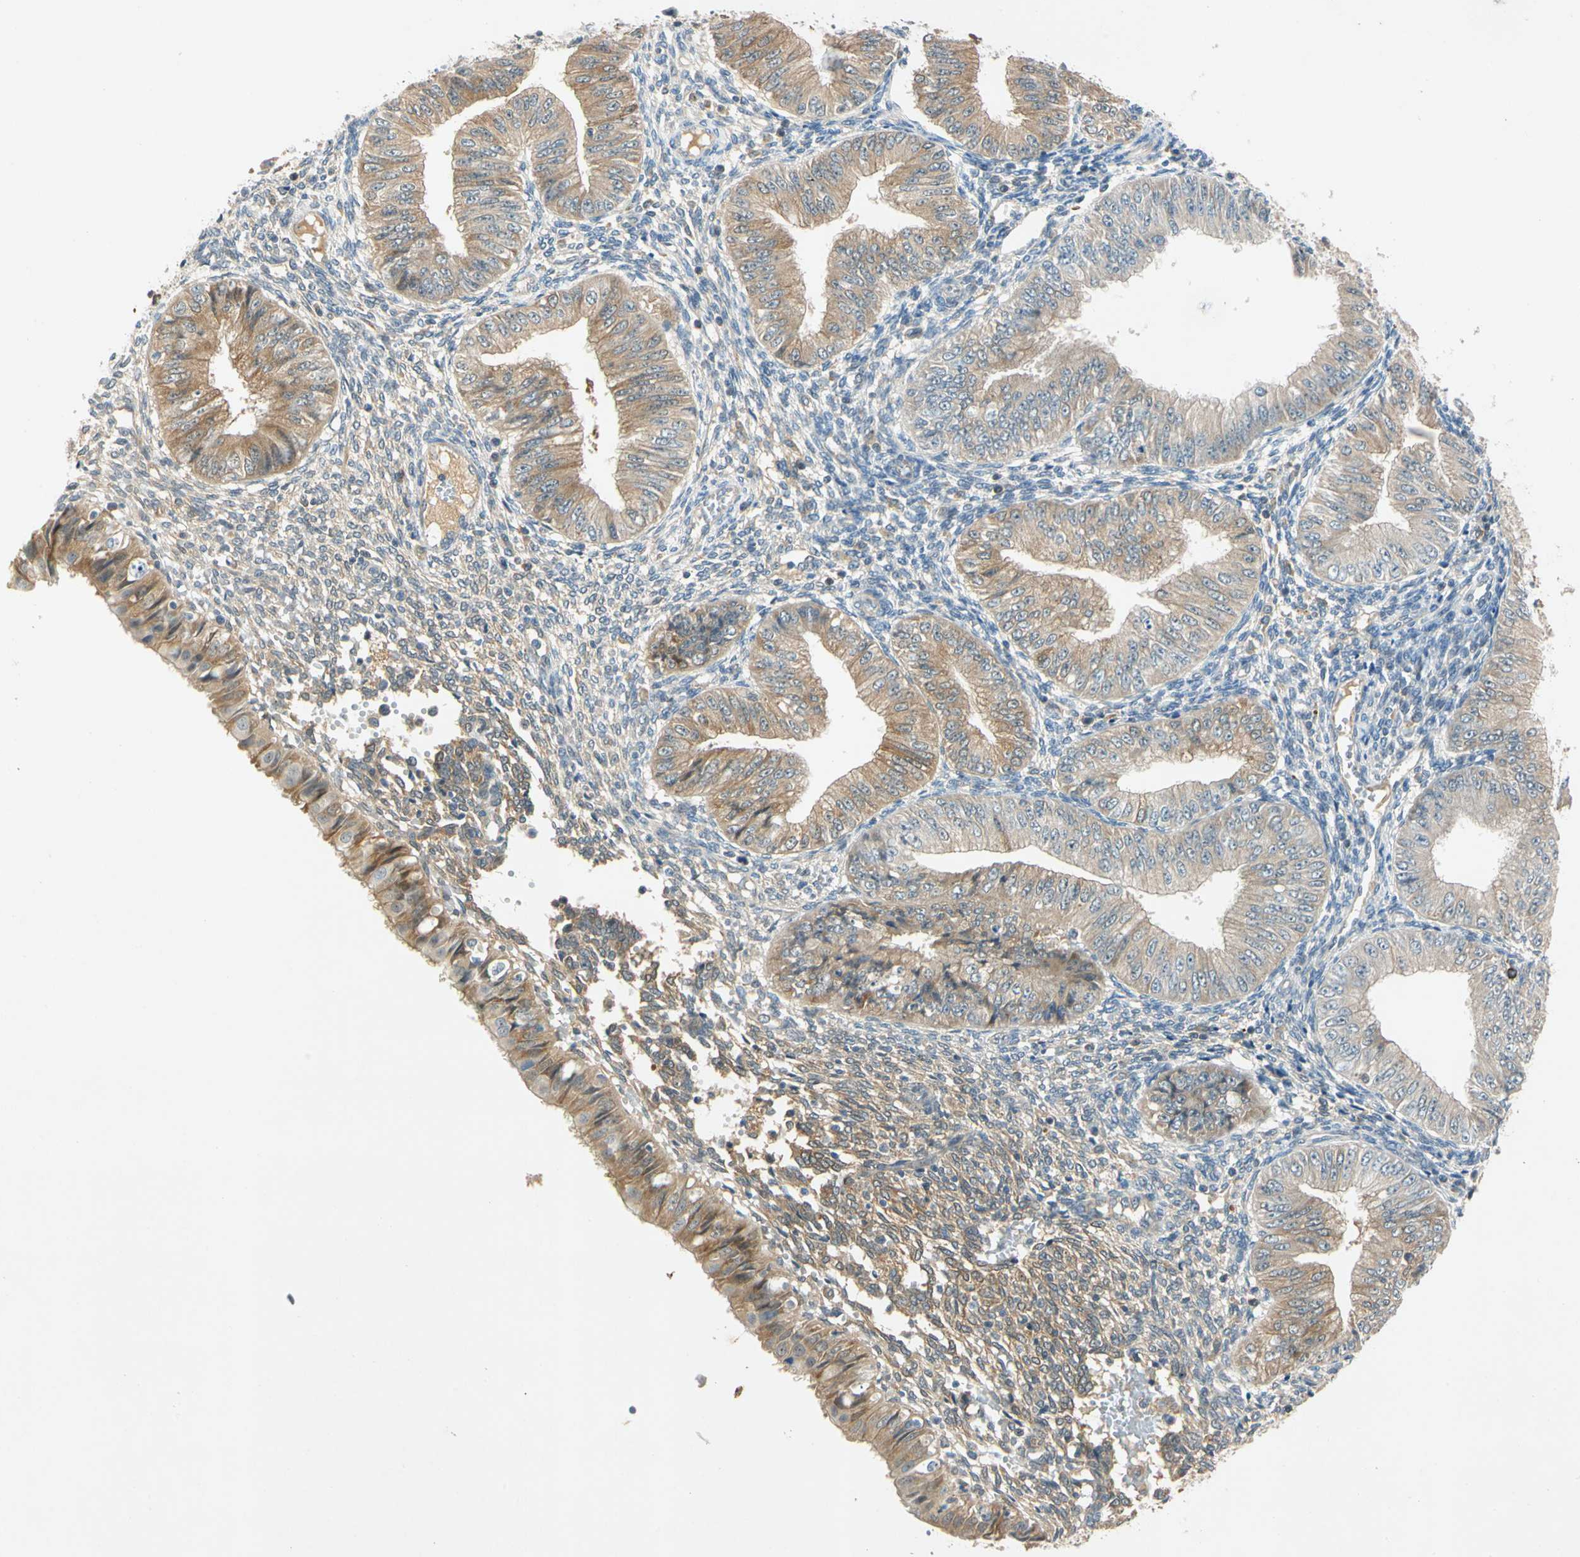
{"staining": {"intensity": "moderate", "quantity": ">75%", "location": "cytoplasmic/membranous"}, "tissue": "endometrial cancer", "cell_type": "Tumor cells", "image_type": "cancer", "snomed": [{"axis": "morphology", "description": "Normal tissue, NOS"}, {"axis": "morphology", "description": "Adenocarcinoma, NOS"}, {"axis": "topography", "description": "Endometrium"}], "caption": "Protein expression analysis of endometrial cancer (adenocarcinoma) exhibits moderate cytoplasmic/membranous positivity in approximately >75% of tumor cells.", "gene": "WIPI1", "patient": {"sex": "female", "age": 53}}